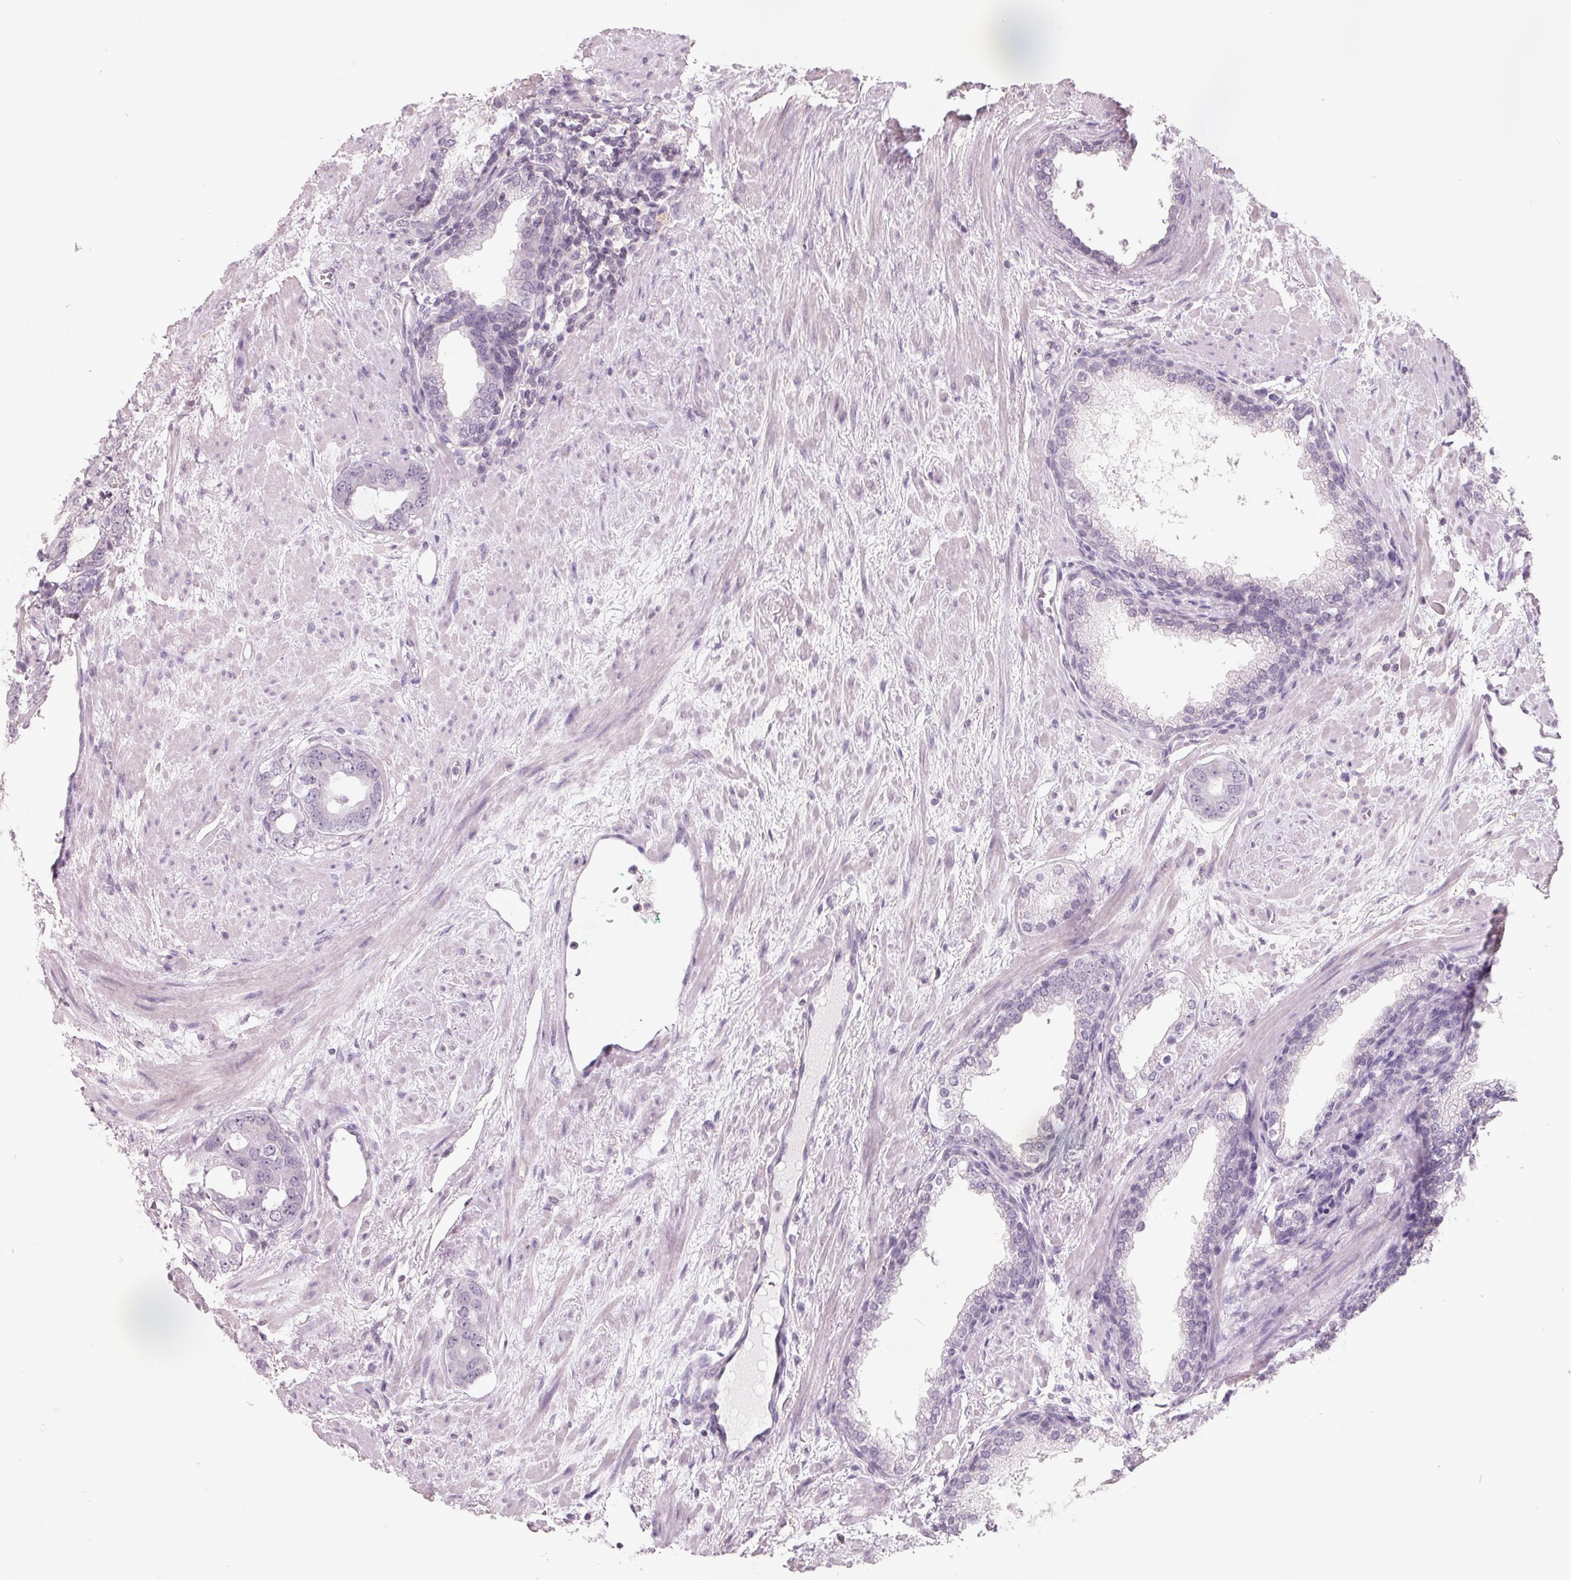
{"staining": {"intensity": "negative", "quantity": "none", "location": "none"}, "tissue": "prostate cancer", "cell_type": "Tumor cells", "image_type": "cancer", "snomed": [{"axis": "morphology", "description": "Adenocarcinoma, High grade"}, {"axis": "topography", "description": "Prostate"}], "caption": "The histopathology image demonstrates no staining of tumor cells in prostate high-grade adenocarcinoma. The staining was performed using DAB (3,3'-diaminobenzidine) to visualize the protein expression in brown, while the nuclei were stained in blue with hematoxylin (Magnification: 20x).", "gene": "FTCD", "patient": {"sex": "male", "age": 75}}